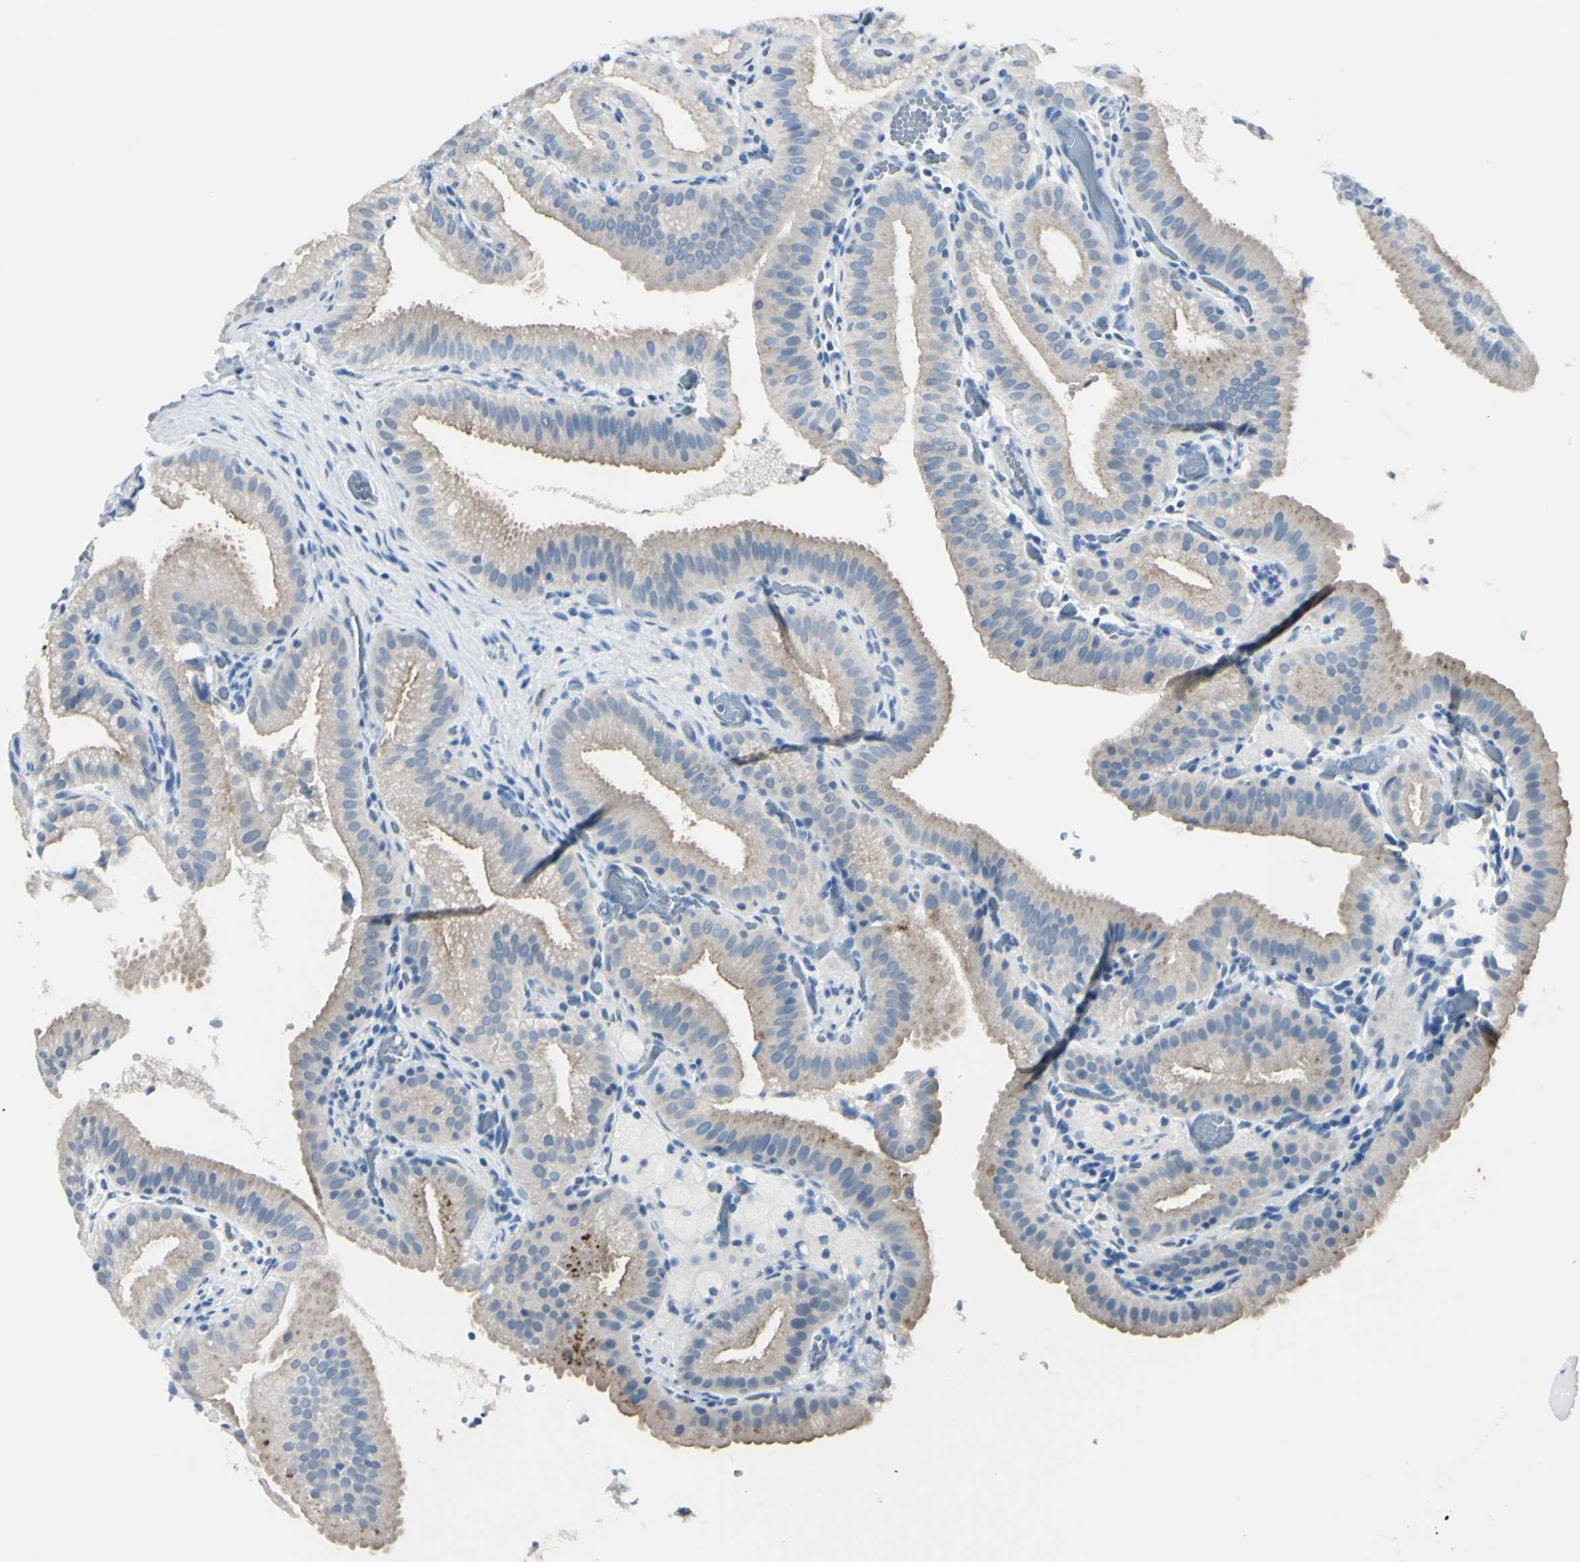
{"staining": {"intensity": "moderate", "quantity": "<25%", "location": "cytoplasmic/membranous"}, "tissue": "gallbladder", "cell_type": "Glandular cells", "image_type": "normal", "snomed": [{"axis": "morphology", "description": "Normal tissue, NOS"}, {"axis": "topography", "description": "Gallbladder"}], "caption": "DAB immunohistochemical staining of benign human gallbladder shows moderate cytoplasmic/membranous protein positivity in approximately <25% of glandular cells.", "gene": "FOLH1", "patient": {"sex": "male", "age": 54}}